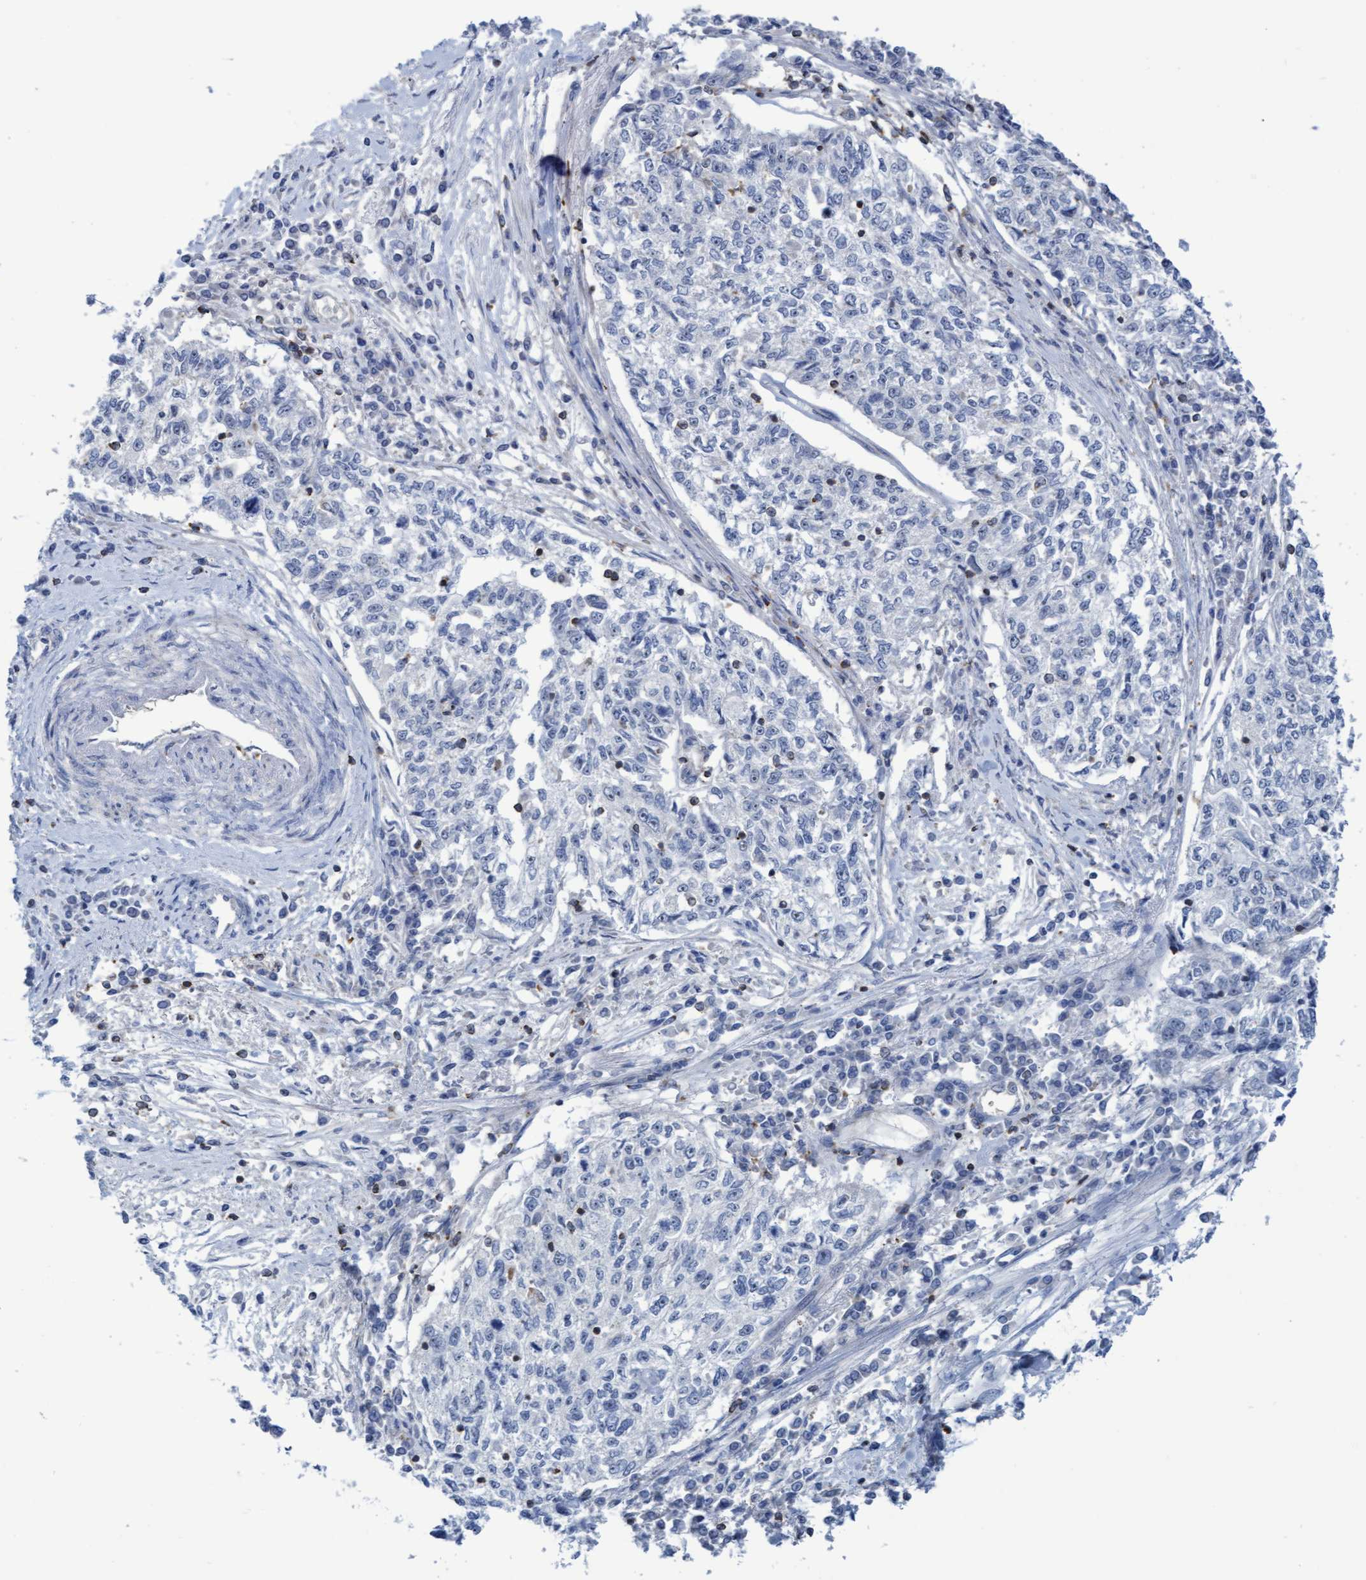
{"staining": {"intensity": "negative", "quantity": "none", "location": "none"}, "tissue": "cervical cancer", "cell_type": "Tumor cells", "image_type": "cancer", "snomed": [{"axis": "morphology", "description": "Squamous cell carcinoma, NOS"}, {"axis": "topography", "description": "Cervix"}], "caption": "This image is of cervical cancer (squamous cell carcinoma) stained with IHC to label a protein in brown with the nuclei are counter-stained blue. There is no positivity in tumor cells.", "gene": "FNBP1", "patient": {"sex": "female", "age": 57}}